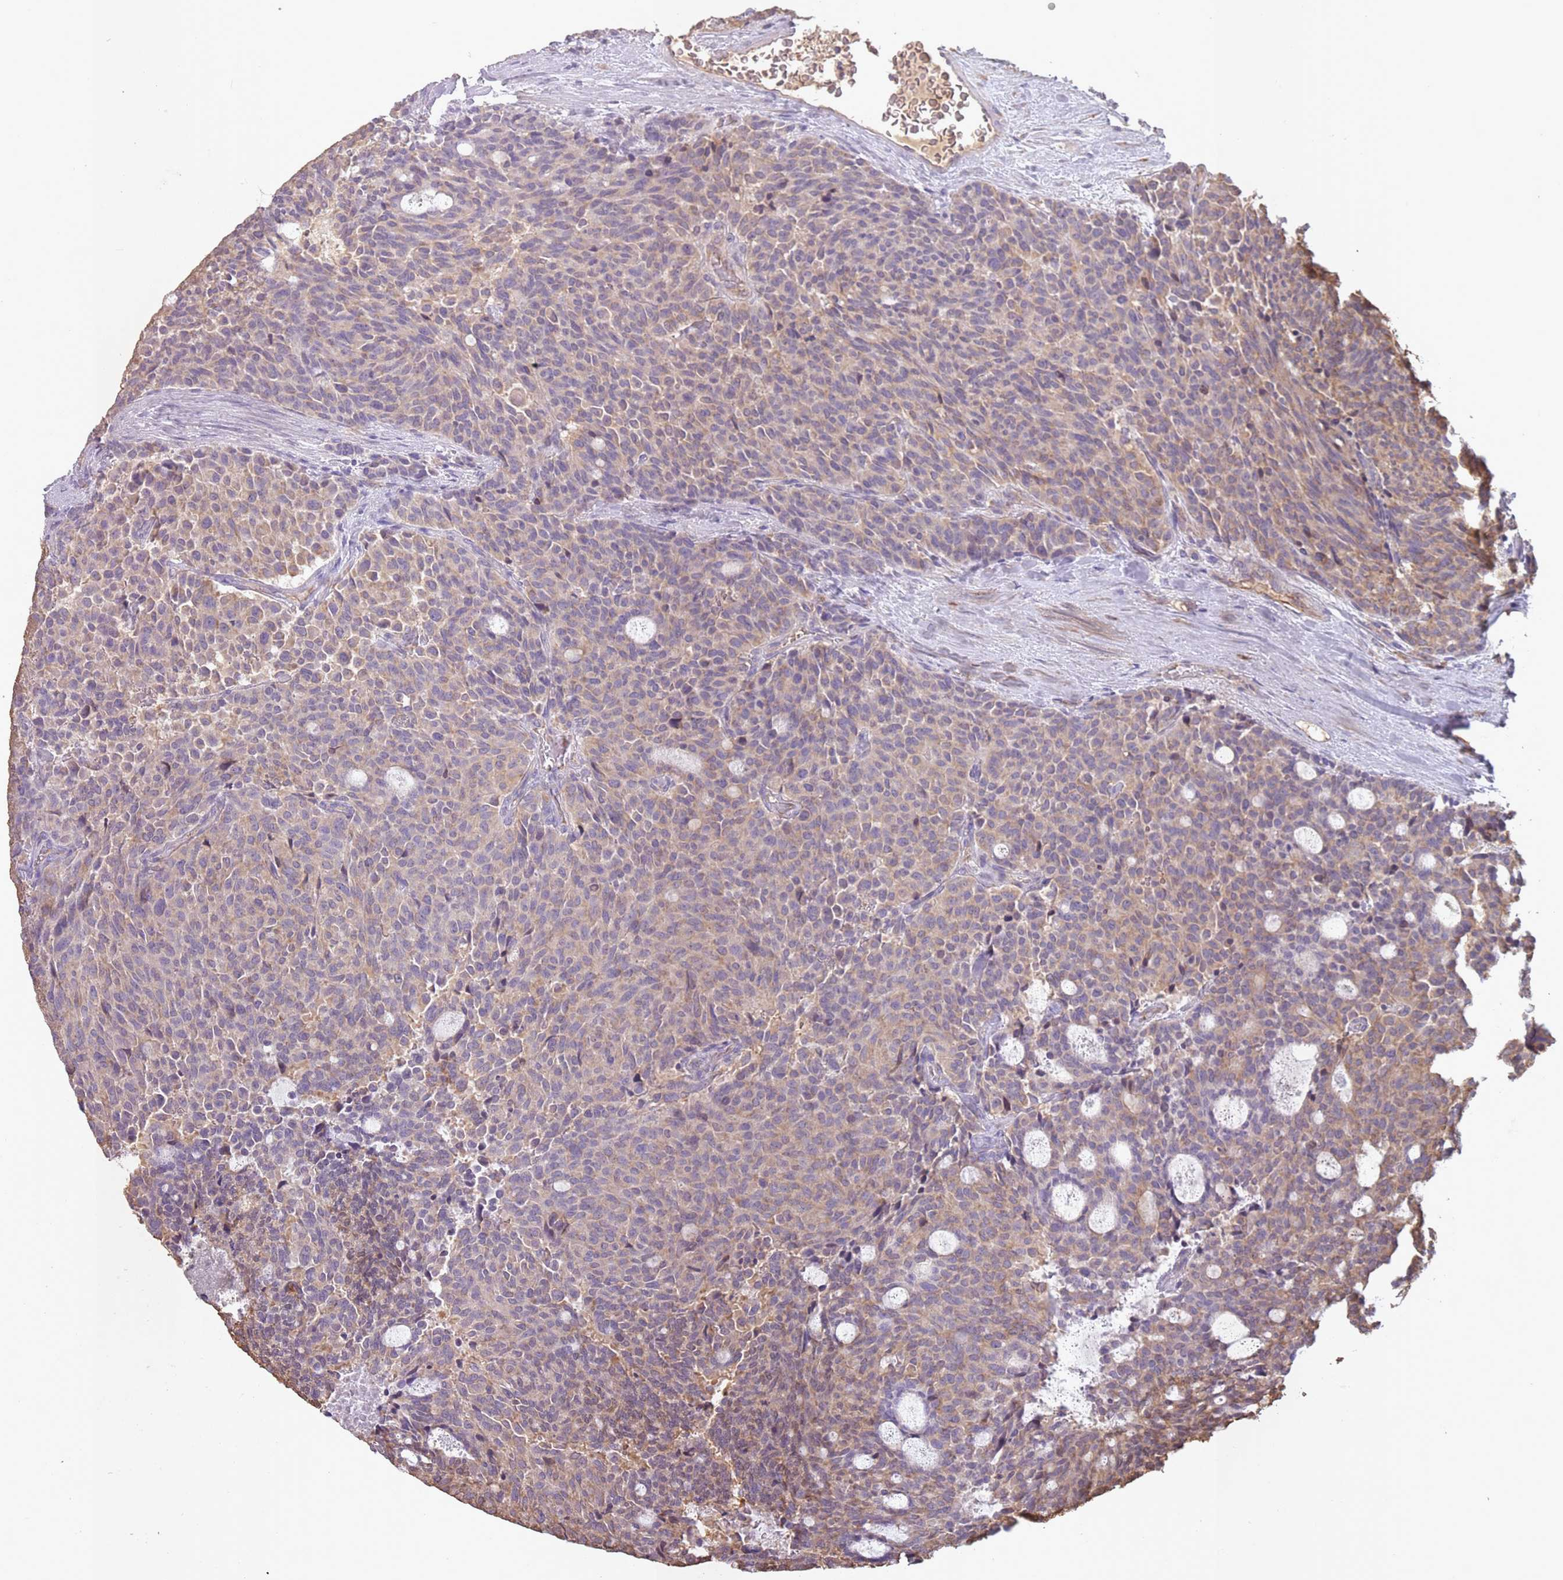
{"staining": {"intensity": "weak", "quantity": ">75%", "location": "cytoplasmic/membranous"}, "tissue": "carcinoid", "cell_type": "Tumor cells", "image_type": "cancer", "snomed": [{"axis": "morphology", "description": "Carcinoid, malignant, NOS"}, {"axis": "topography", "description": "Pancreas"}], "caption": "The histopathology image reveals immunohistochemical staining of malignant carcinoid. There is weak cytoplasmic/membranous staining is present in about >75% of tumor cells.", "gene": "SANBR", "patient": {"sex": "female", "age": 54}}